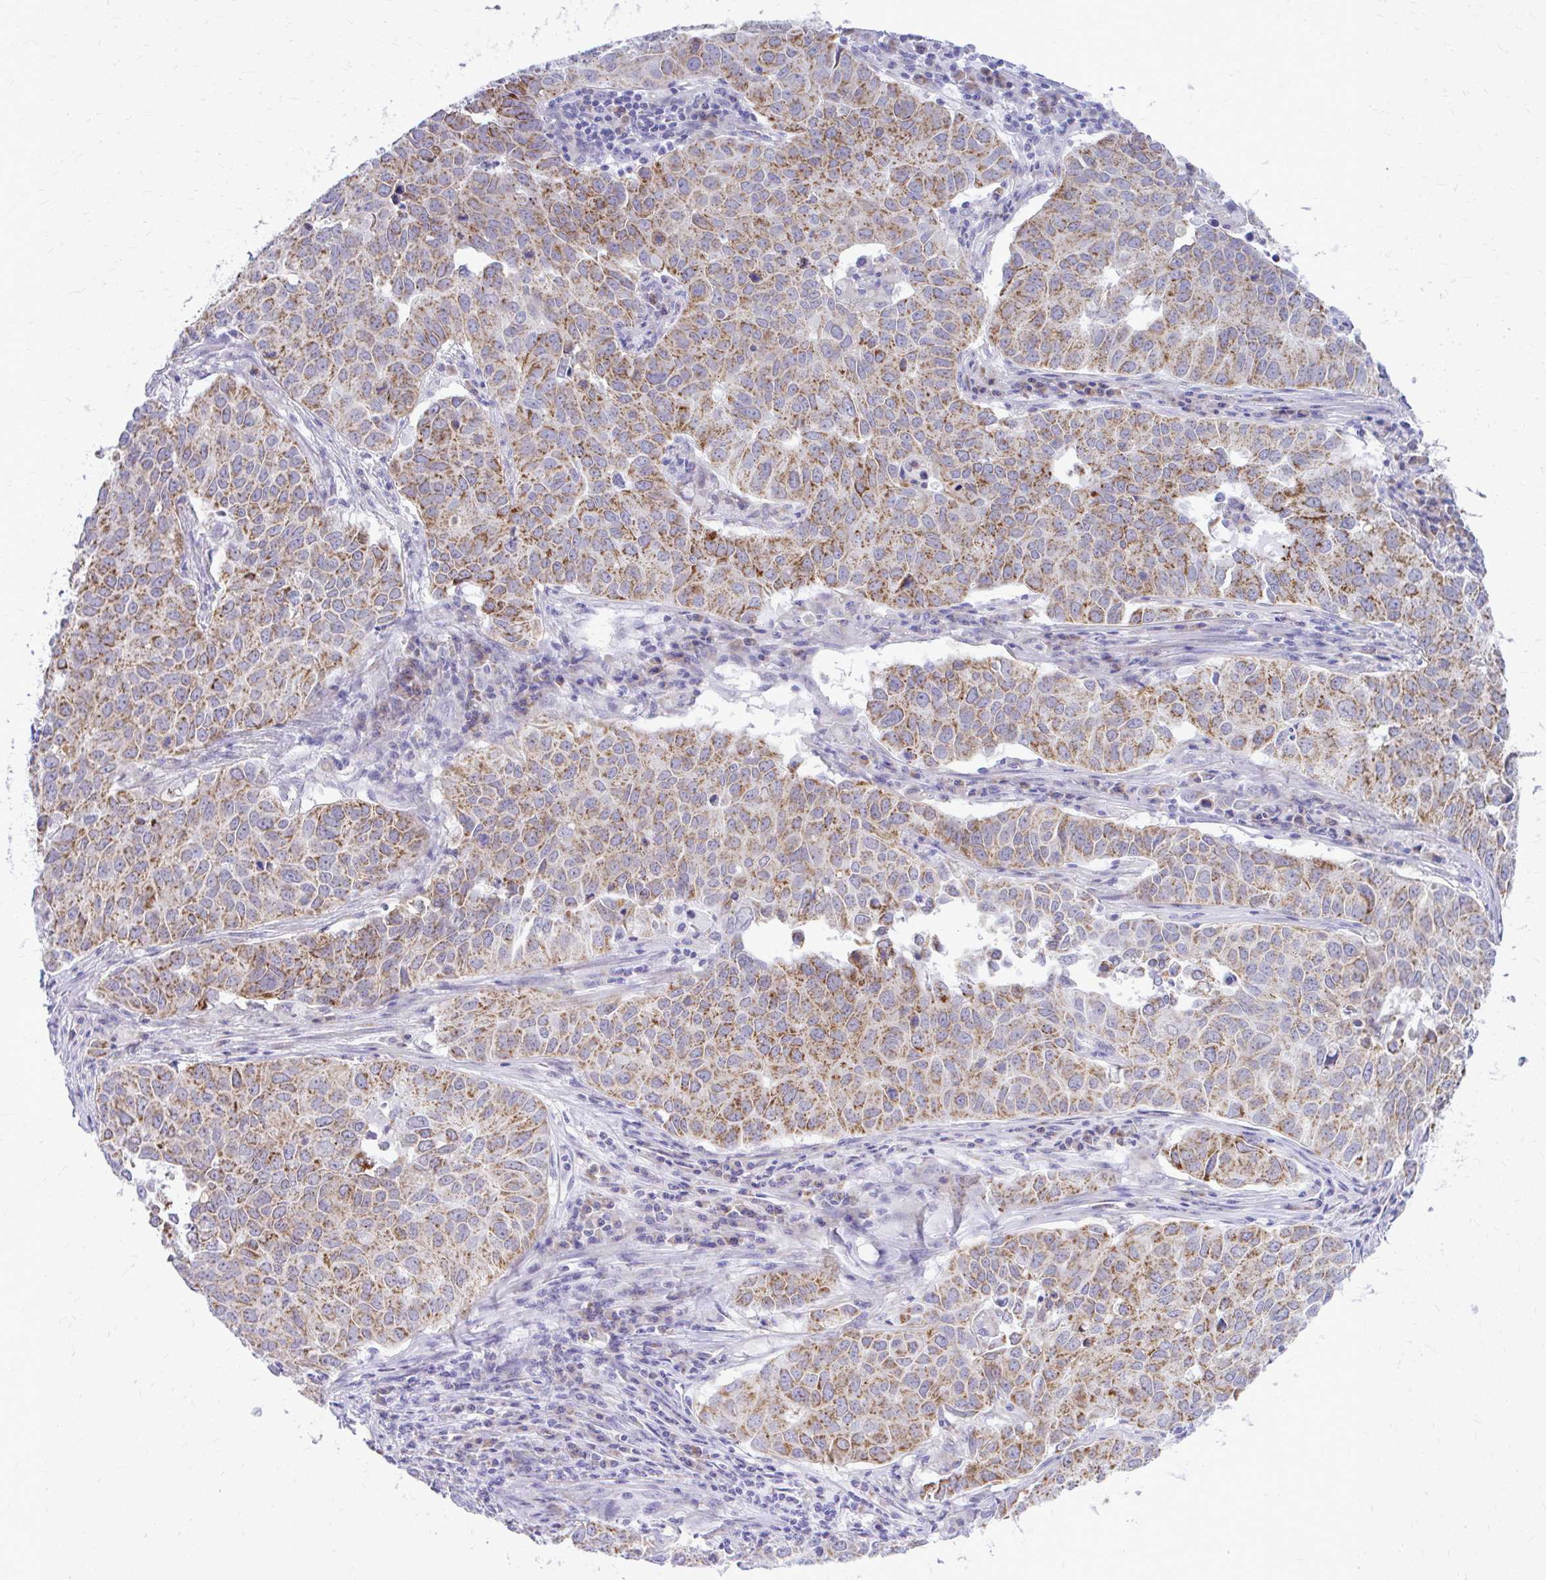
{"staining": {"intensity": "moderate", "quantity": ">75%", "location": "cytoplasmic/membranous"}, "tissue": "lung cancer", "cell_type": "Tumor cells", "image_type": "cancer", "snomed": [{"axis": "morphology", "description": "Adenocarcinoma, NOS"}, {"axis": "topography", "description": "Lung"}], "caption": "A histopathology image of human adenocarcinoma (lung) stained for a protein reveals moderate cytoplasmic/membranous brown staining in tumor cells.", "gene": "MRPL19", "patient": {"sex": "female", "age": 50}}